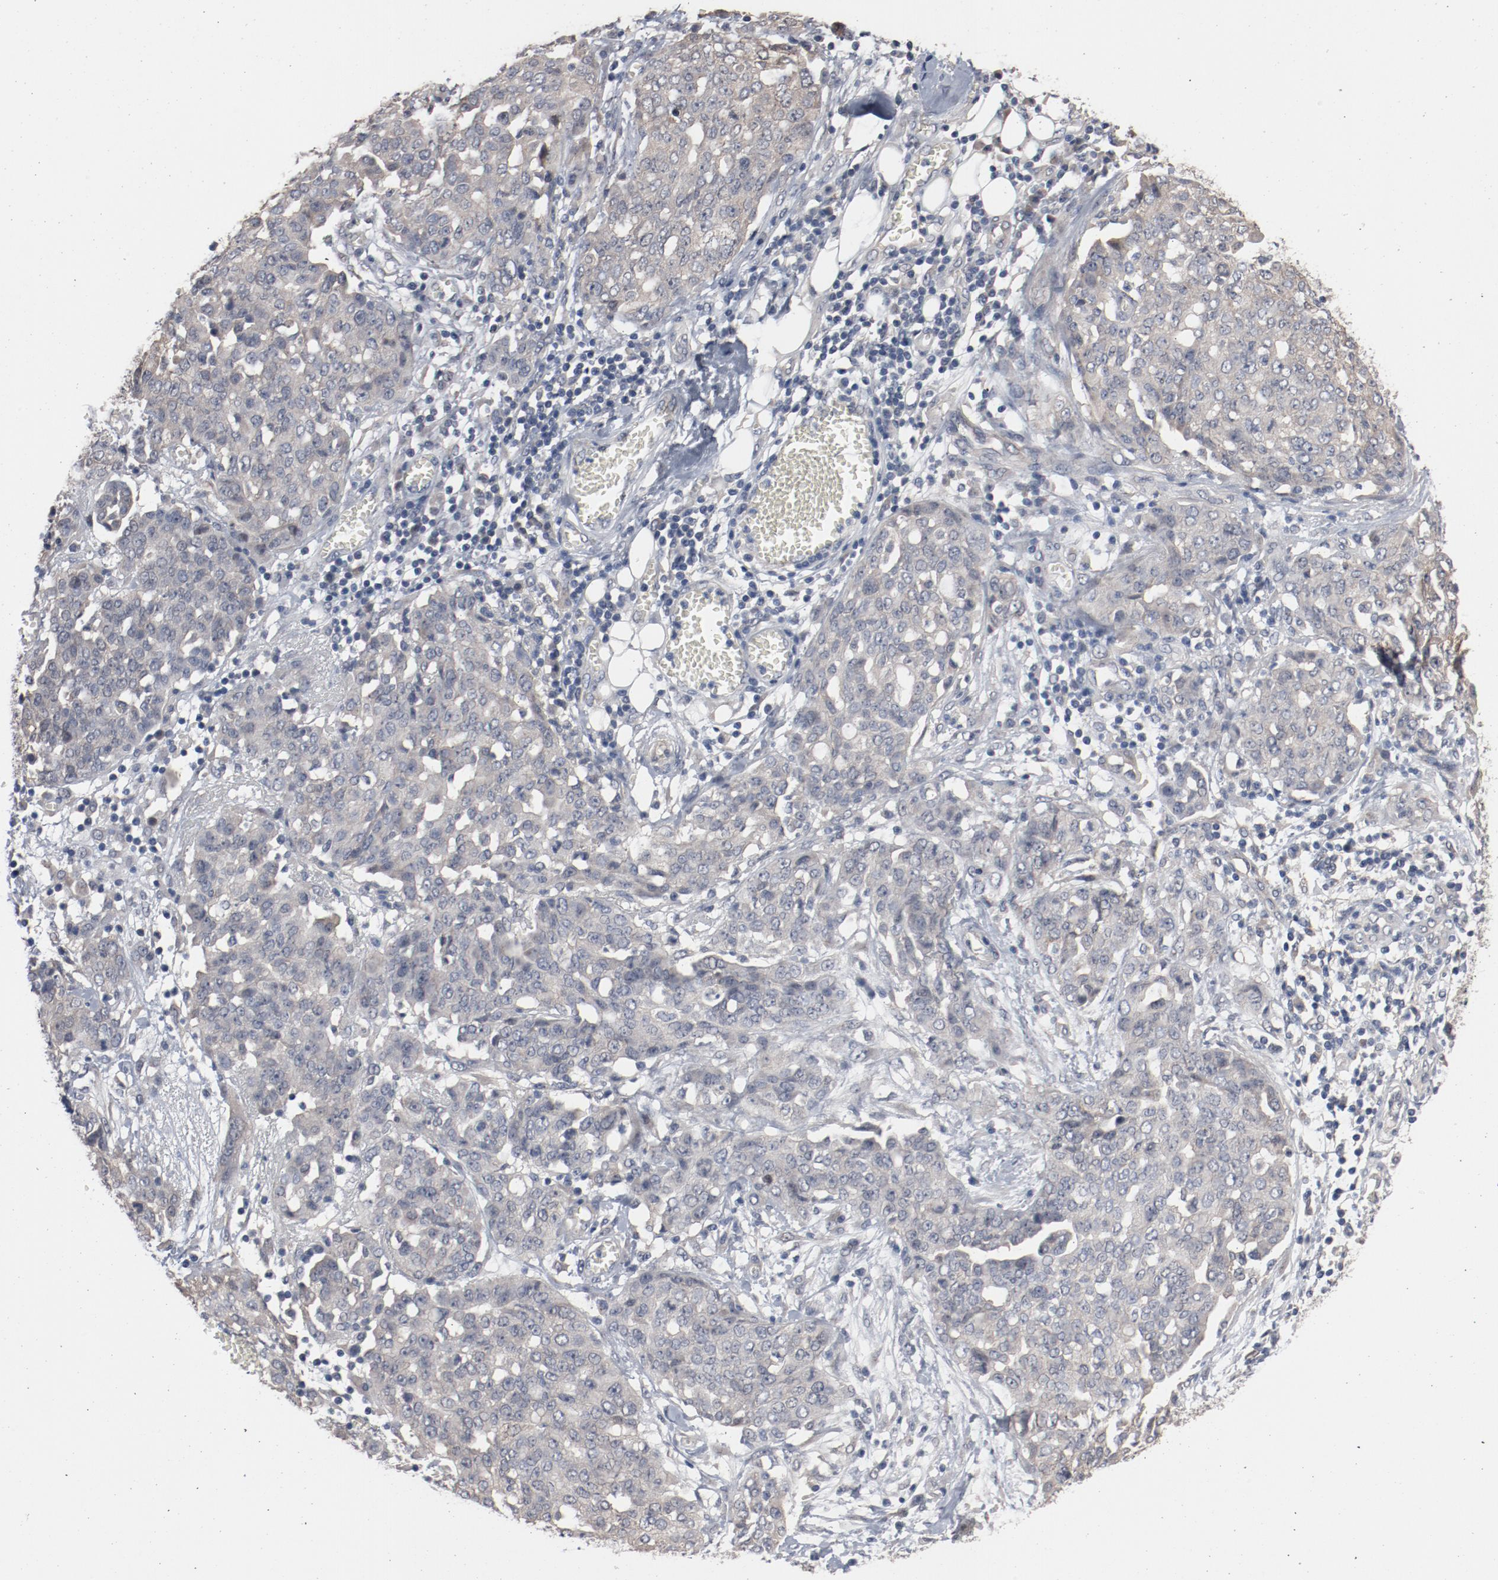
{"staining": {"intensity": "weak", "quantity": ">75%", "location": "cytoplasmic/membranous"}, "tissue": "ovarian cancer", "cell_type": "Tumor cells", "image_type": "cancer", "snomed": [{"axis": "morphology", "description": "Cystadenocarcinoma, serous, NOS"}, {"axis": "topography", "description": "Soft tissue"}, {"axis": "topography", "description": "Ovary"}], "caption": "Immunohistochemistry histopathology image of human ovarian cancer (serous cystadenocarcinoma) stained for a protein (brown), which demonstrates low levels of weak cytoplasmic/membranous staining in about >75% of tumor cells.", "gene": "DNAL4", "patient": {"sex": "female", "age": 57}}